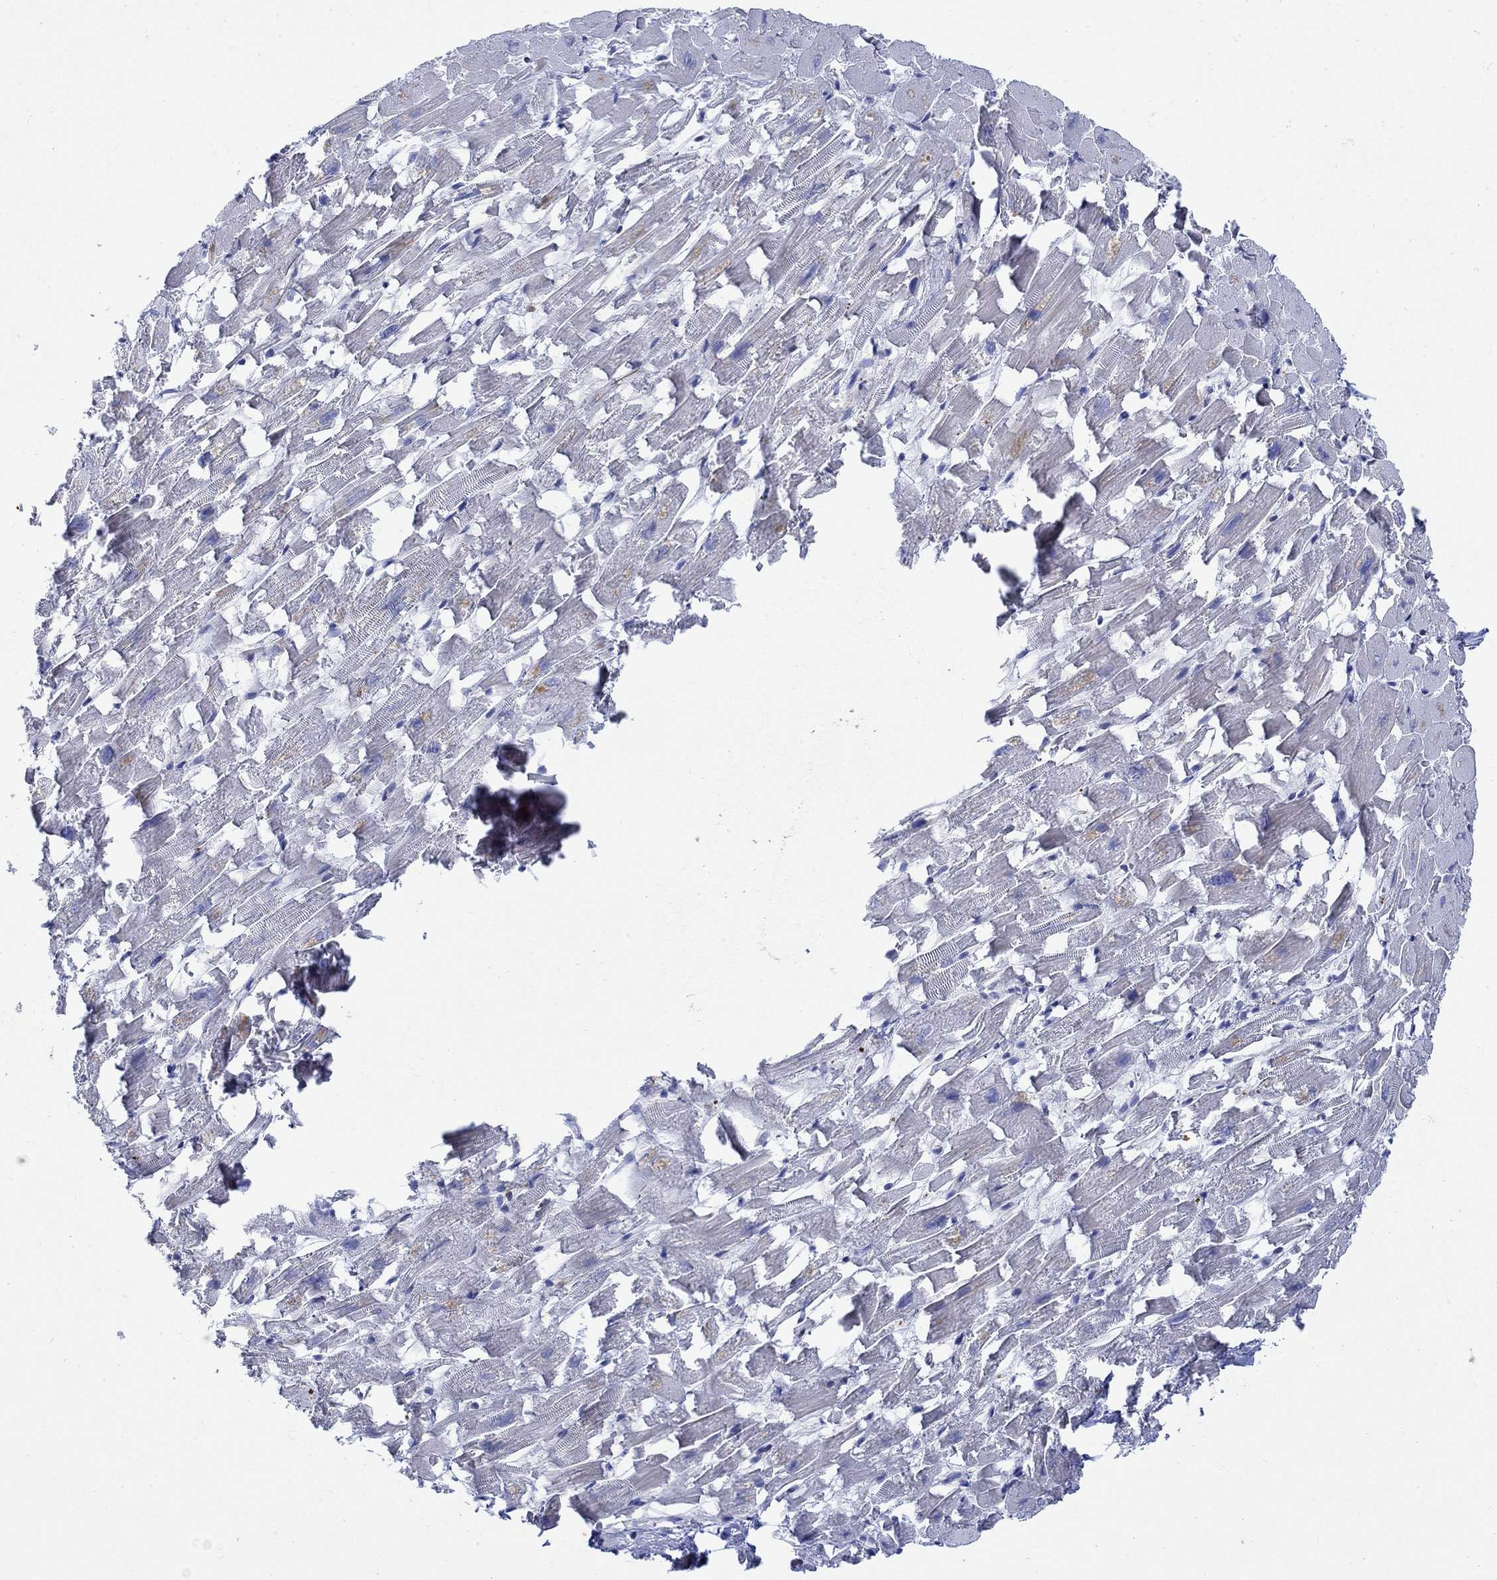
{"staining": {"intensity": "negative", "quantity": "none", "location": "none"}, "tissue": "heart muscle", "cell_type": "Cardiomyocytes", "image_type": "normal", "snomed": [{"axis": "morphology", "description": "Normal tissue, NOS"}, {"axis": "topography", "description": "Heart"}], "caption": "The micrograph reveals no staining of cardiomyocytes in benign heart muscle. (DAB (3,3'-diaminobenzidine) IHC with hematoxylin counter stain).", "gene": "KSR2", "patient": {"sex": "female", "age": 64}}